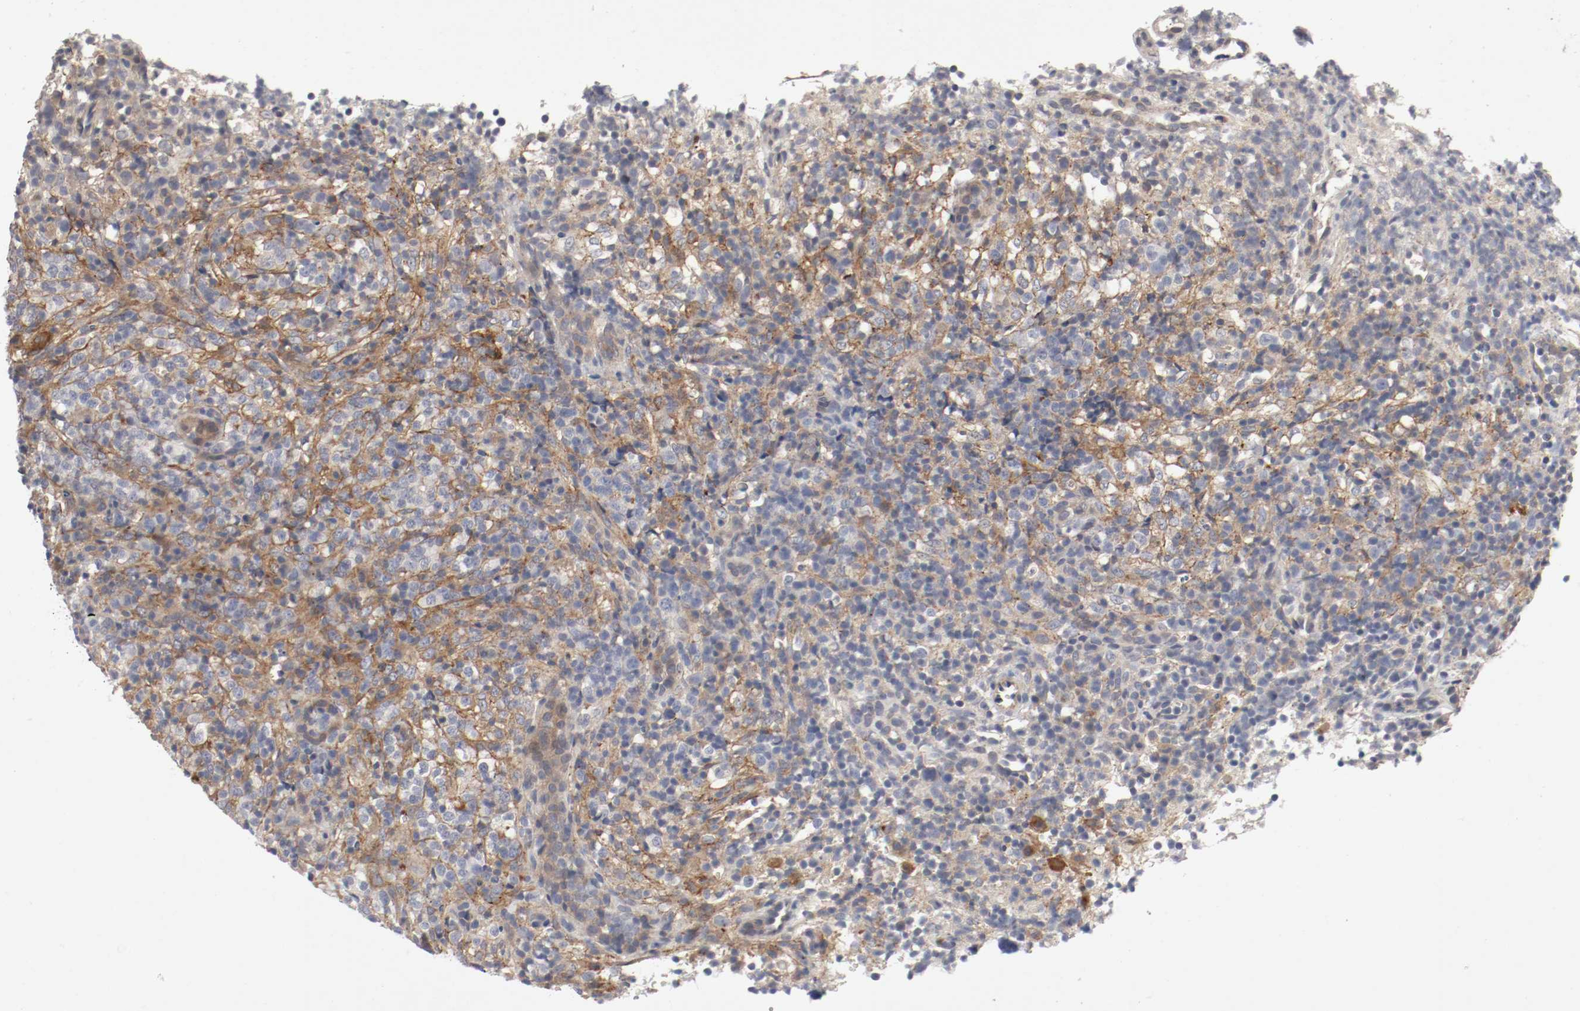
{"staining": {"intensity": "weak", "quantity": "25%-75%", "location": "cytoplasmic/membranous"}, "tissue": "lymphoma", "cell_type": "Tumor cells", "image_type": "cancer", "snomed": [{"axis": "morphology", "description": "Malignant lymphoma, non-Hodgkin's type, High grade"}, {"axis": "topography", "description": "Lymph node"}], "caption": "Malignant lymphoma, non-Hodgkin's type (high-grade) stained with a brown dye shows weak cytoplasmic/membranous positive positivity in approximately 25%-75% of tumor cells.", "gene": "REN", "patient": {"sex": "female", "age": 76}}